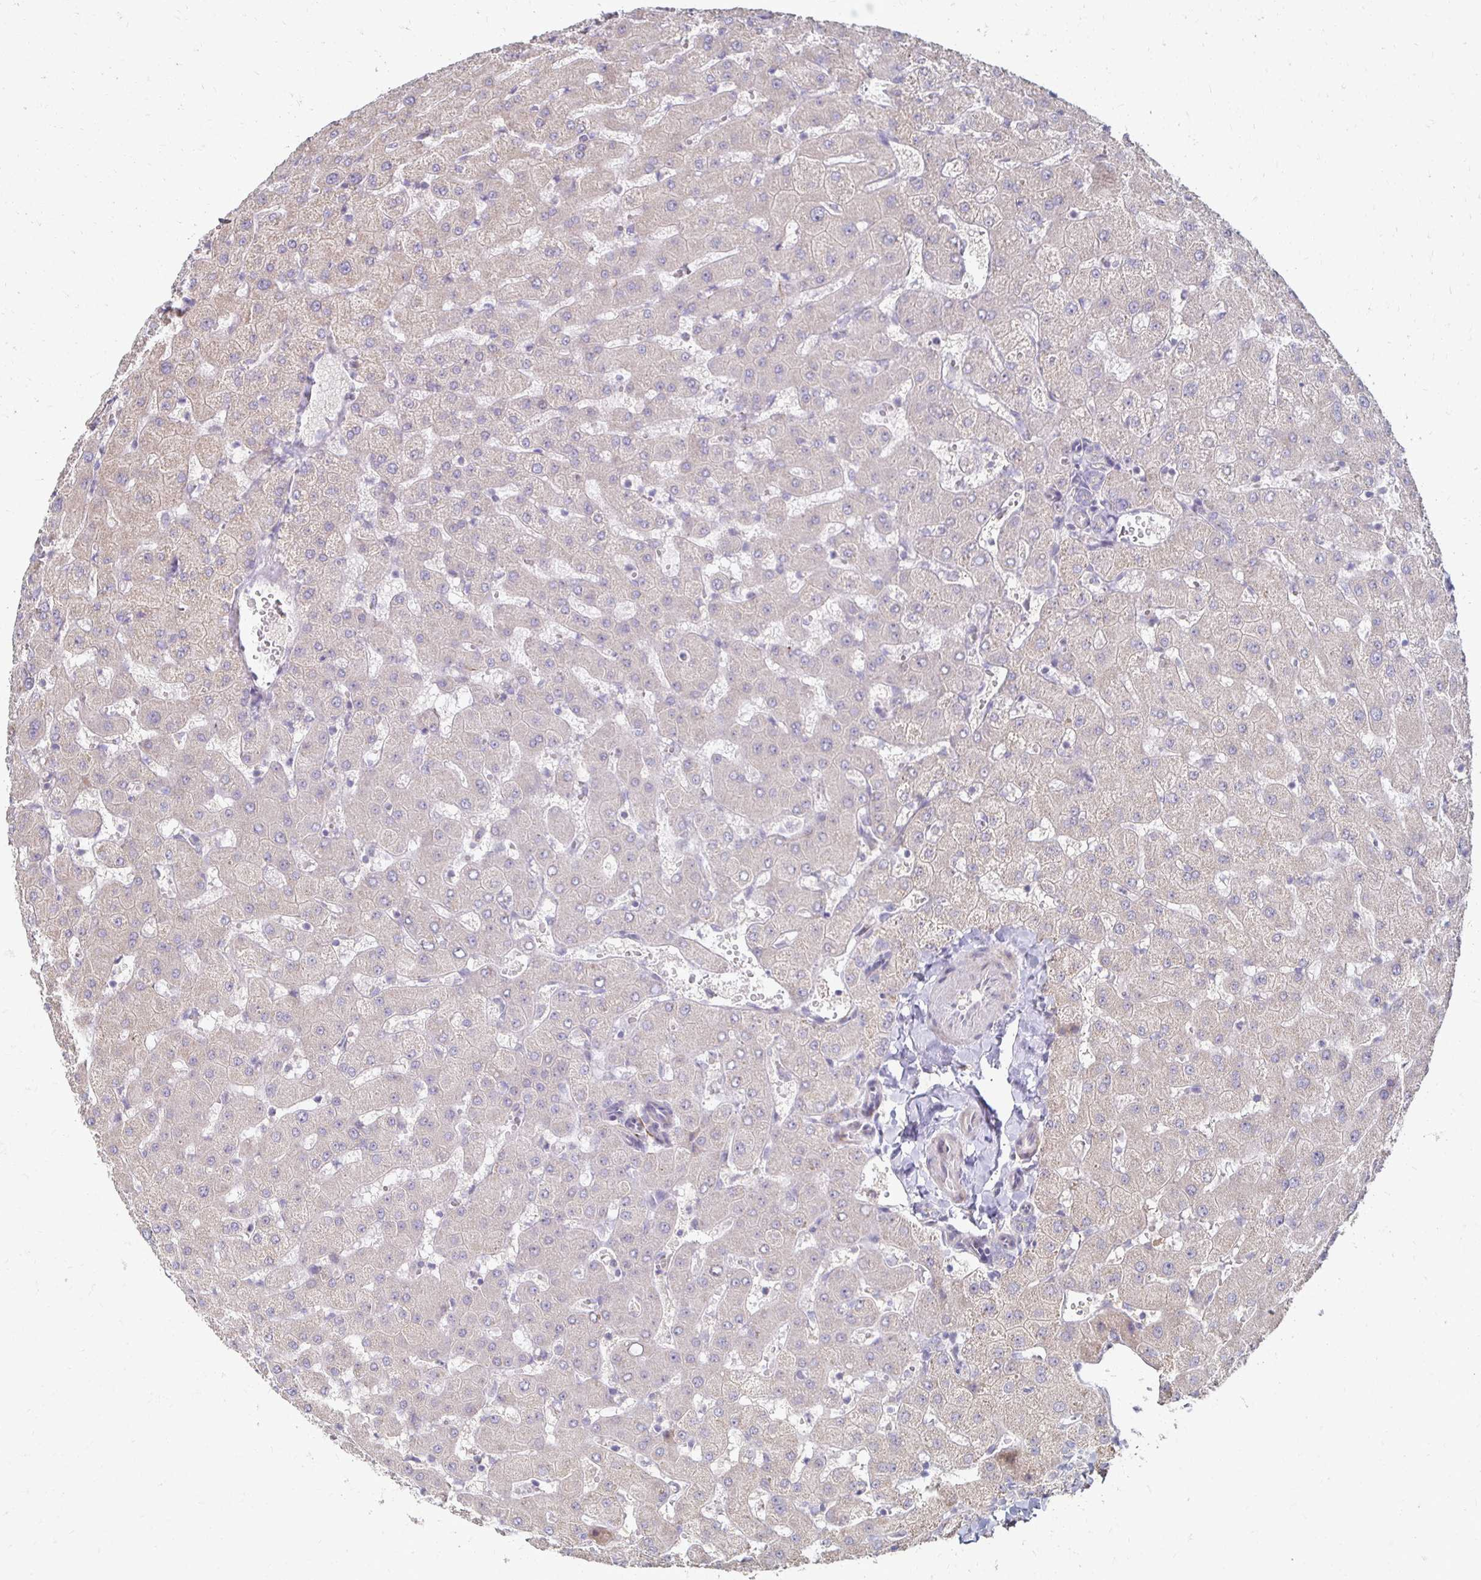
{"staining": {"intensity": "negative", "quantity": "none", "location": "none"}, "tissue": "liver", "cell_type": "Cholangiocytes", "image_type": "normal", "snomed": [{"axis": "morphology", "description": "Normal tissue, NOS"}, {"axis": "topography", "description": "Liver"}], "caption": "Cholangiocytes show no significant expression in benign liver. The staining was performed using DAB to visualize the protein expression in brown, while the nuclei were stained in blue with hematoxylin (Magnification: 20x).", "gene": "ZNF727", "patient": {"sex": "female", "age": 63}}